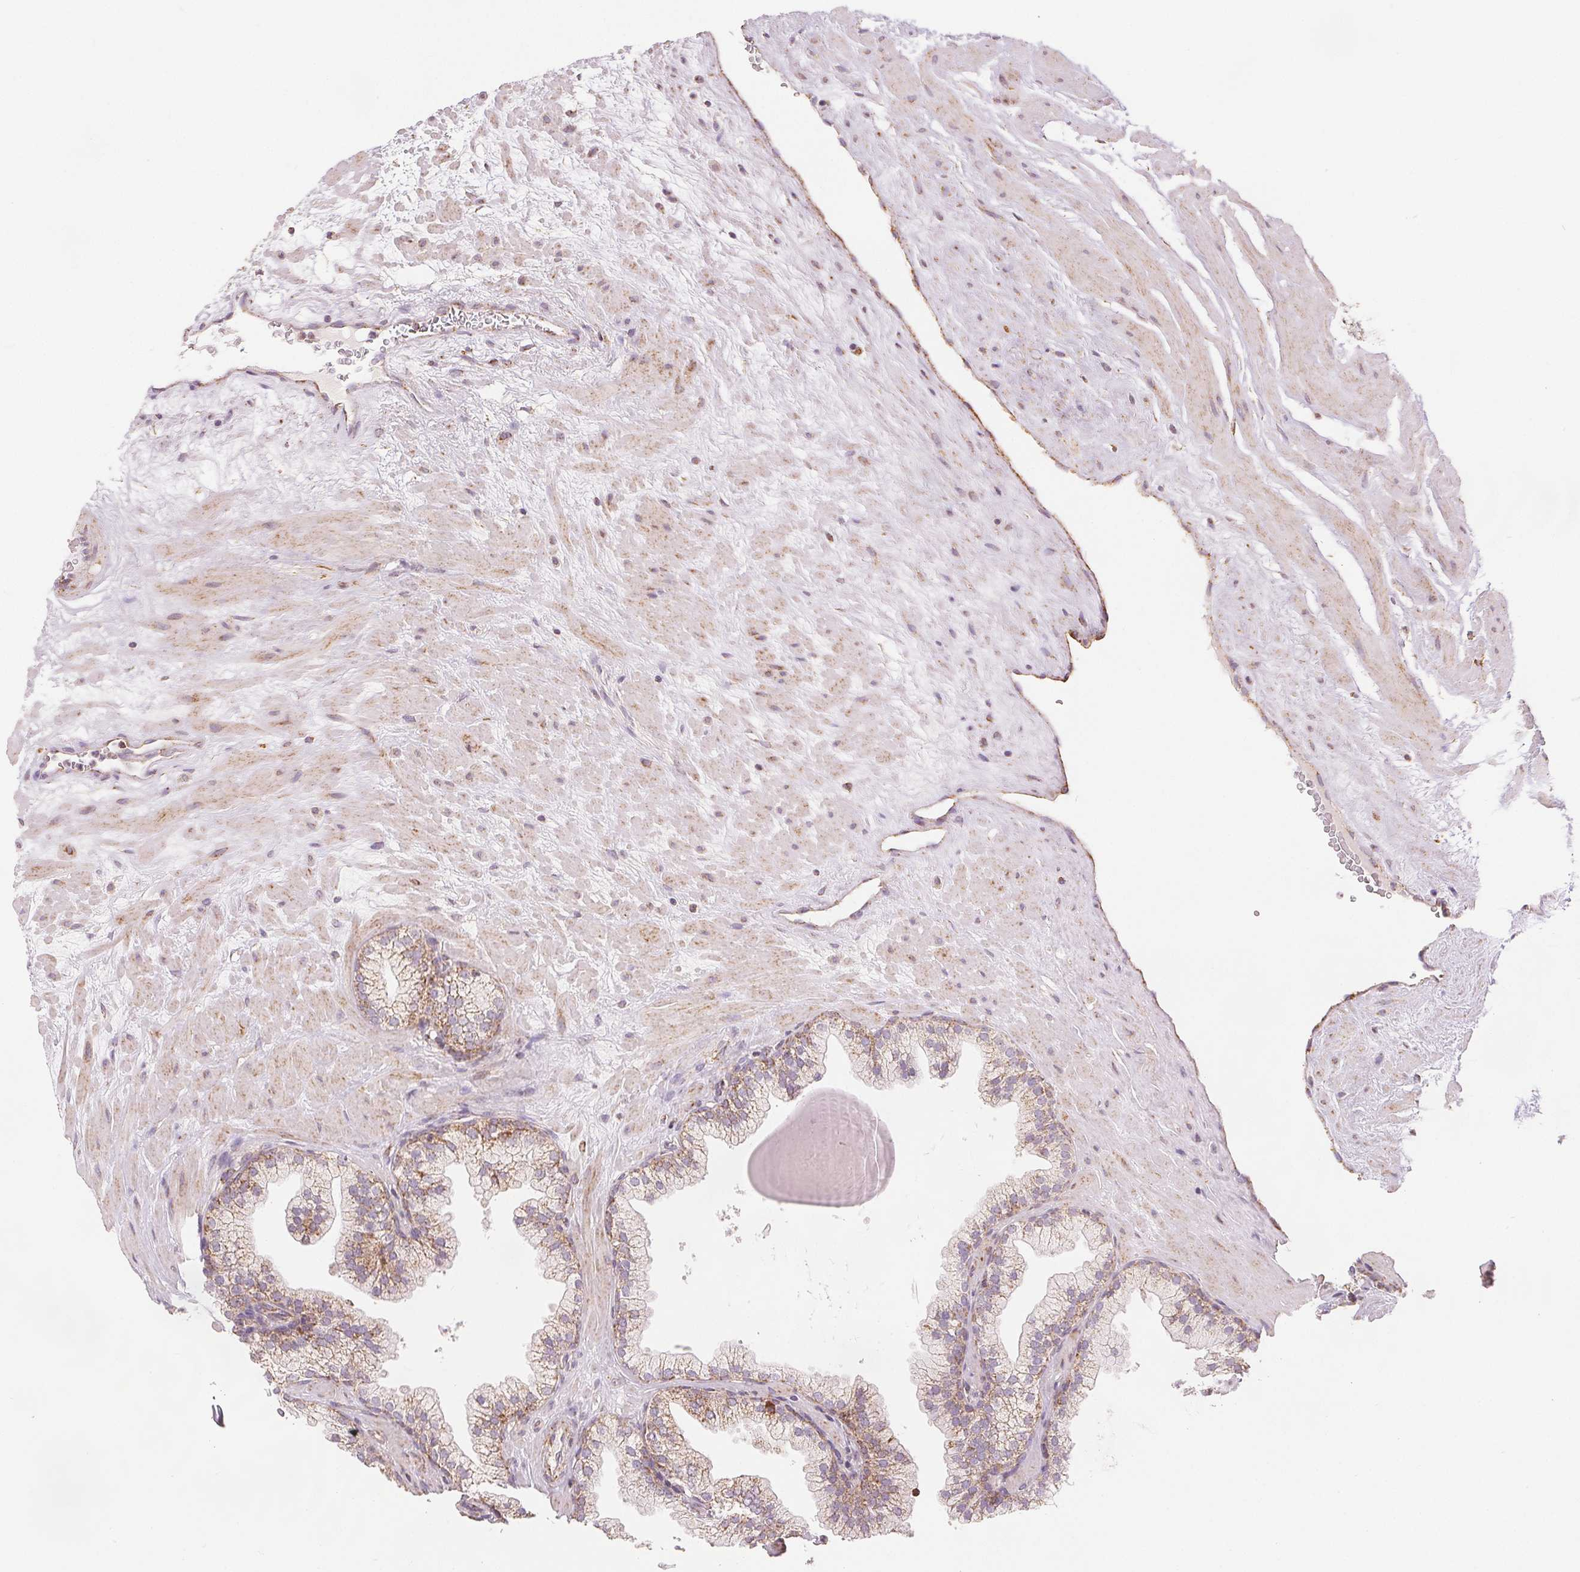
{"staining": {"intensity": "moderate", "quantity": "25%-75%", "location": "cytoplasmic/membranous"}, "tissue": "prostate", "cell_type": "Glandular cells", "image_type": "normal", "snomed": [{"axis": "morphology", "description": "Normal tissue, NOS"}, {"axis": "topography", "description": "Prostate"}, {"axis": "topography", "description": "Peripheral nerve tissue"}], "caption": "Immunohistochemistry (IHC) histopathology image of unremarkable prostate stained for a protein (brown), which shows medium levels of moderate cytoplasmic/membranous positivity in about 25%-75% of glandular cells.", "gene": "SDHB", "patient": {"sex": "male", "age": 61}}